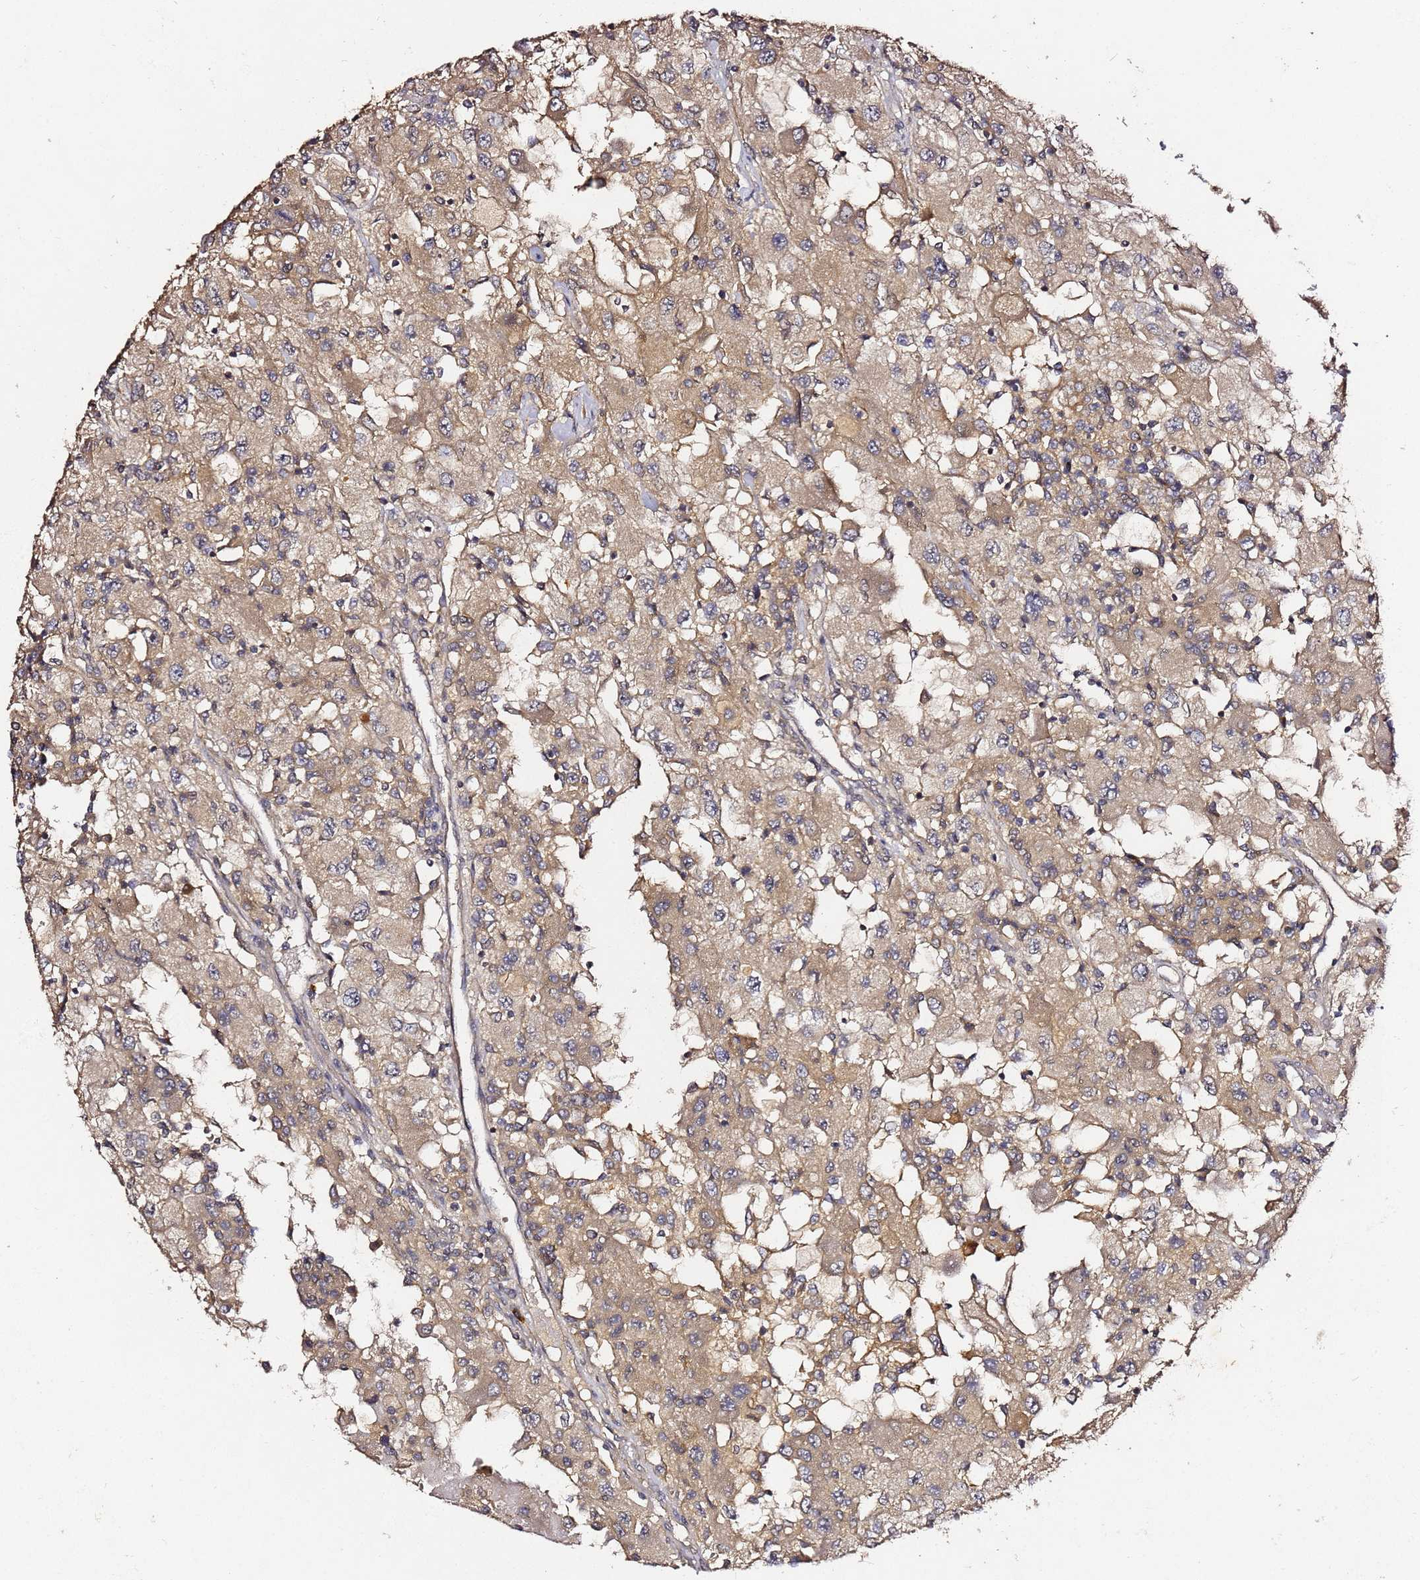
{"staining": {"intensity": "moderate", "quantity": ">75%", "location": "cytoplasmic/membranous"}, "tissue": "renal cancer", "cell_type": "Tumor cells", "image_type": "cancer", "snomed": [{"axis": "morphology", "description": "Adenocarcinoma, NOS"}, {"axis": "topography", "description": "Kidney"}], "caption": "Tumor cells reveal medium levels of moderate cytoplasmic/membranous positivity in approximately >75% of cells in human adenocarcinoma (renal). The protein is shown in brown color, while the nuclei are stained blue.", "gene": "C6orf136", "patient": {"sex": "female", "age": 67}}